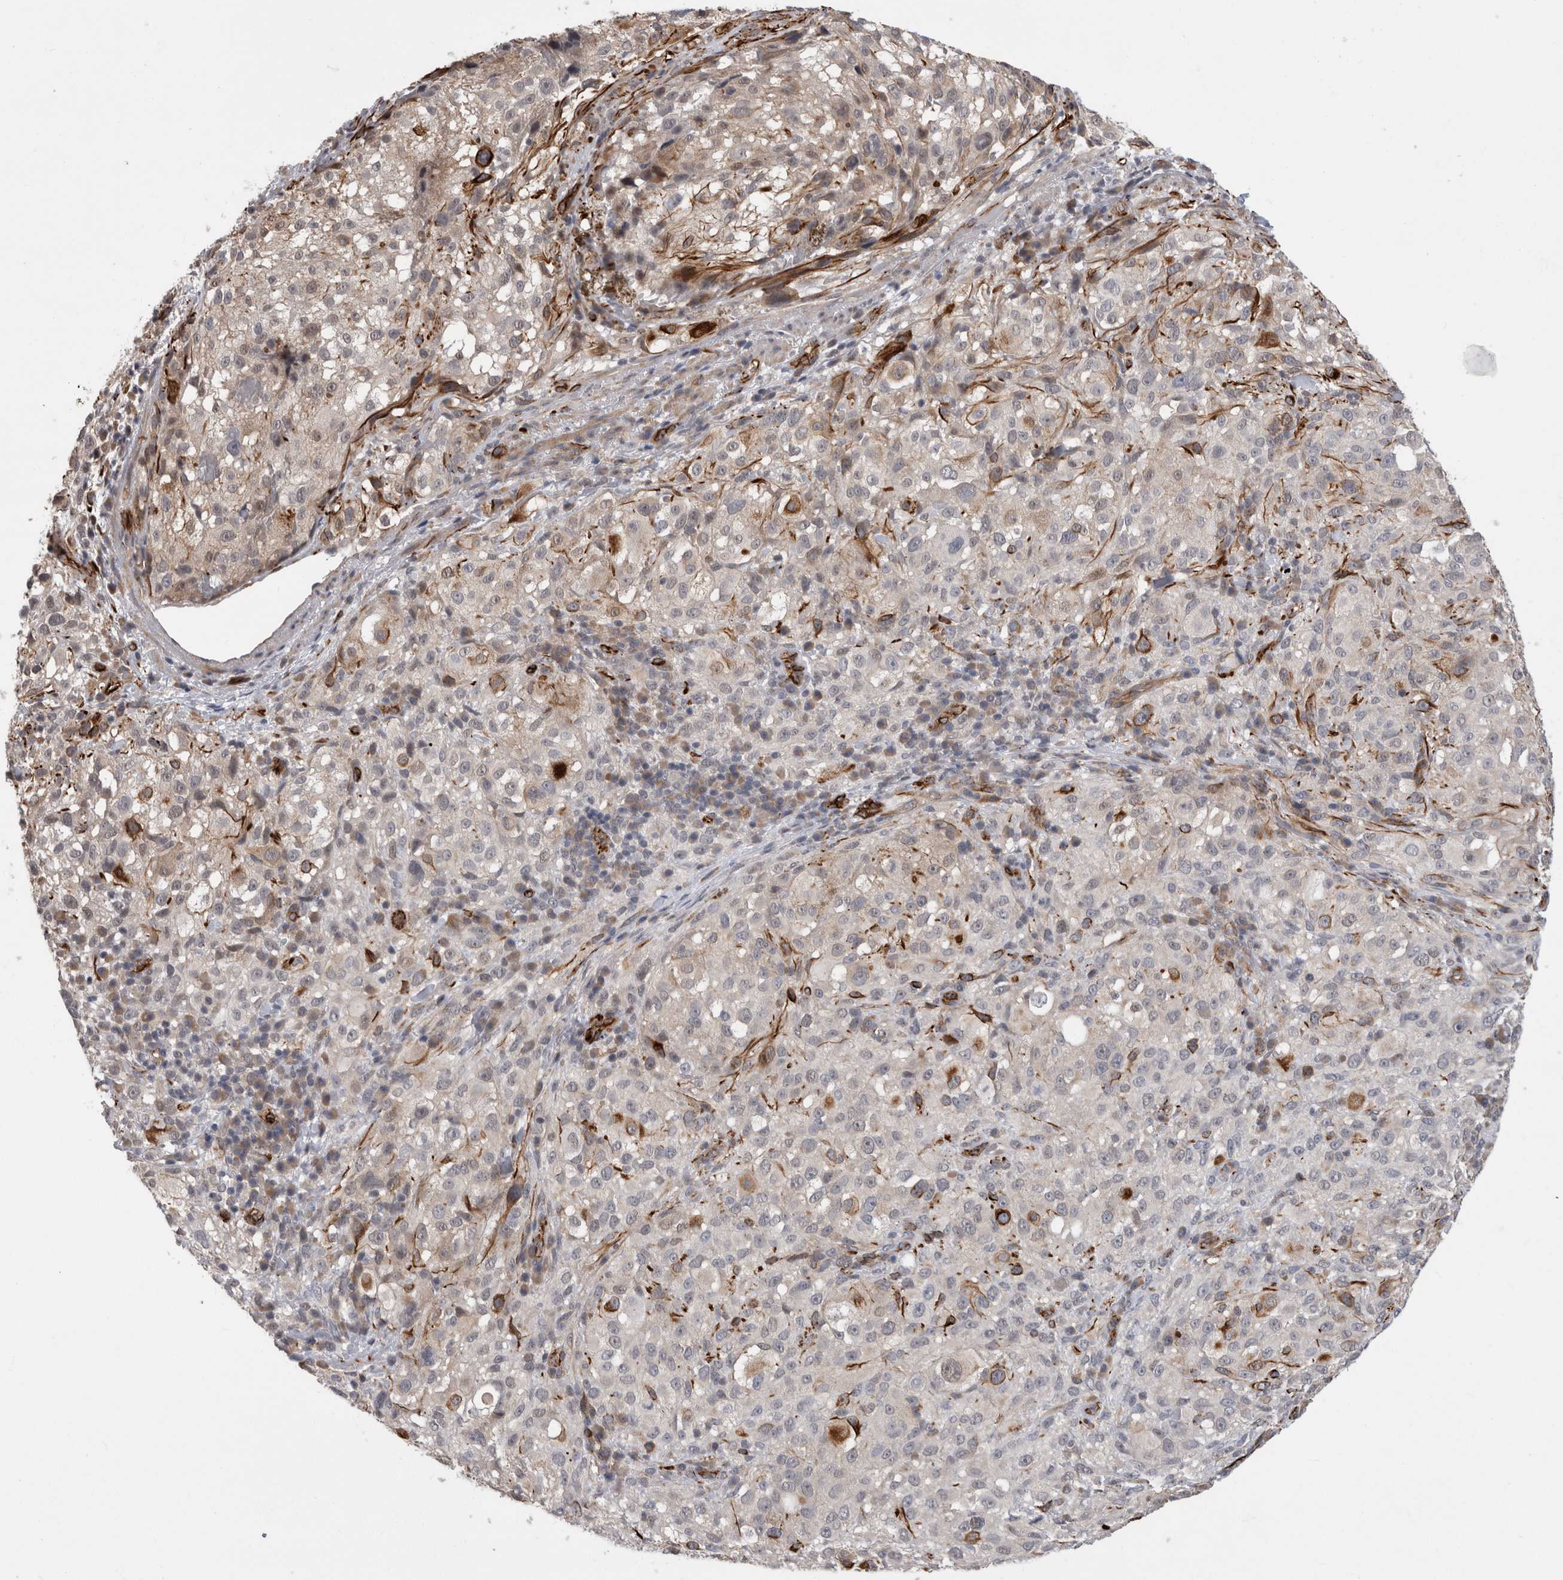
{"staining": {"intensity": "moderate", "quantity": "<25%", "location": "cytoplasmic/membranous"}, "tissue": "melanoma", "cell_type": "Tumor cells", "image_type": "cancer", "snomed": [{"axis": "morphology", "description": "Necrosis, NOS"}, {"axis": "morphology", "description": "Malignant melanoma, NOS"}, {"axis": "topography", "description": "Skin"}], "caption": "Malignant melanoma tissue demonstrates moderate cytoplasmic/membranous positivity in approximately <25% of tumor cells (IHC, brightfield microscopy, high magnification).", "gene": "FAM83H", "patient": {"sex": "female", "age": 87}}